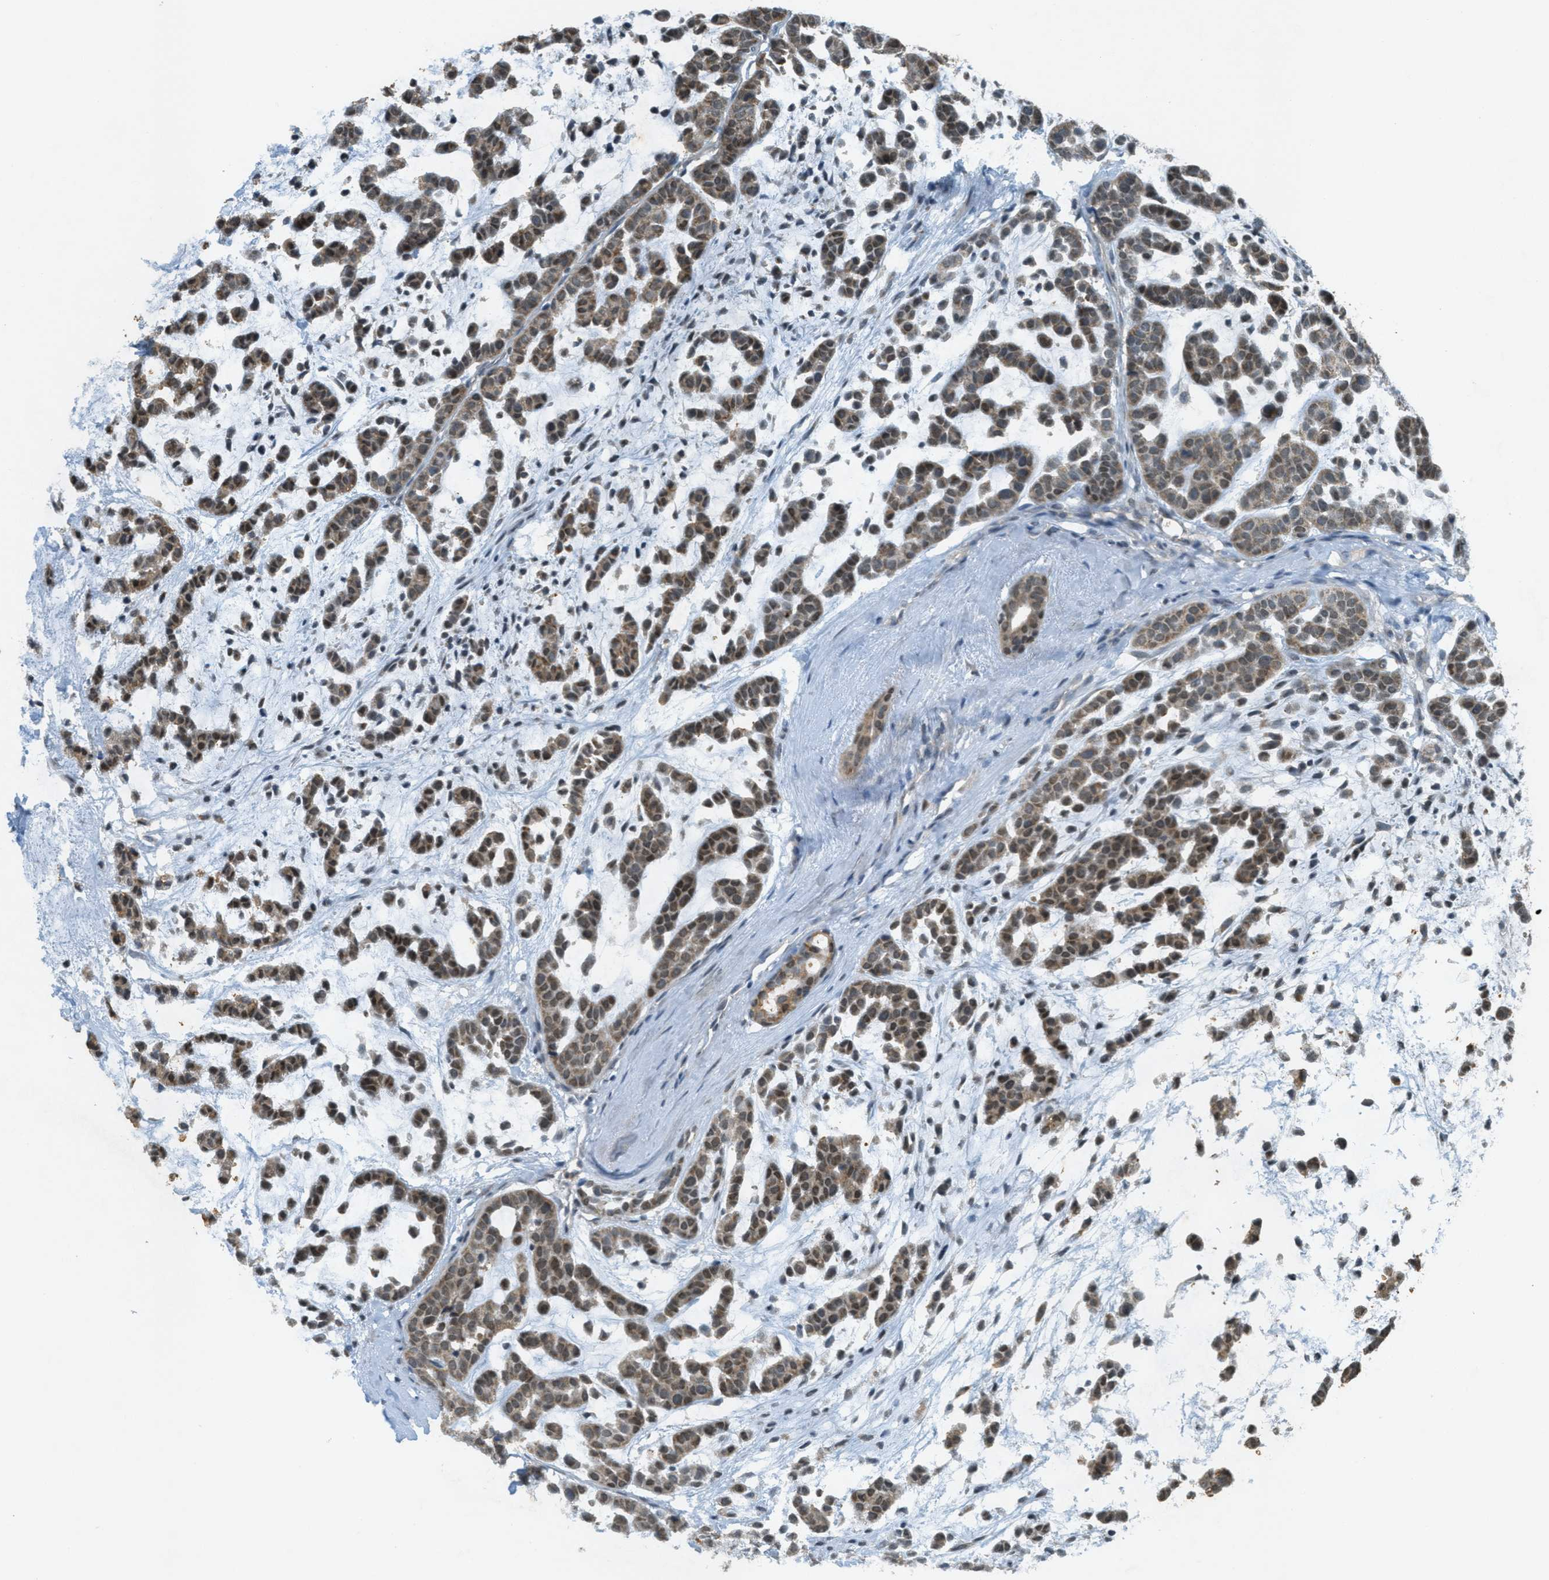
{"staining": {"intensity": "moderate", "quantity": ">75%", "location": "cytoplasmic/membranous,nuclear"}, "tissue": "head and neck cancer", "cell_type": "Tumor cells", "image_type": "cancer", "snomed": [{"axis": "morphology", "description": "Adenocarcinoma, NOS"}, {"axis": "morphology", "description": "Adenoma, NOS"}, {"axis": "topography", "description": "Head-Neck"}], "caption": "Tumor cells exhibit moderate cytoplasmic/membranous and nuclear expression in about >75% of cells in head and neck cancer (adenoma).", "gene": "TCF20", "patient": {"sex": "female", "age": 55}}